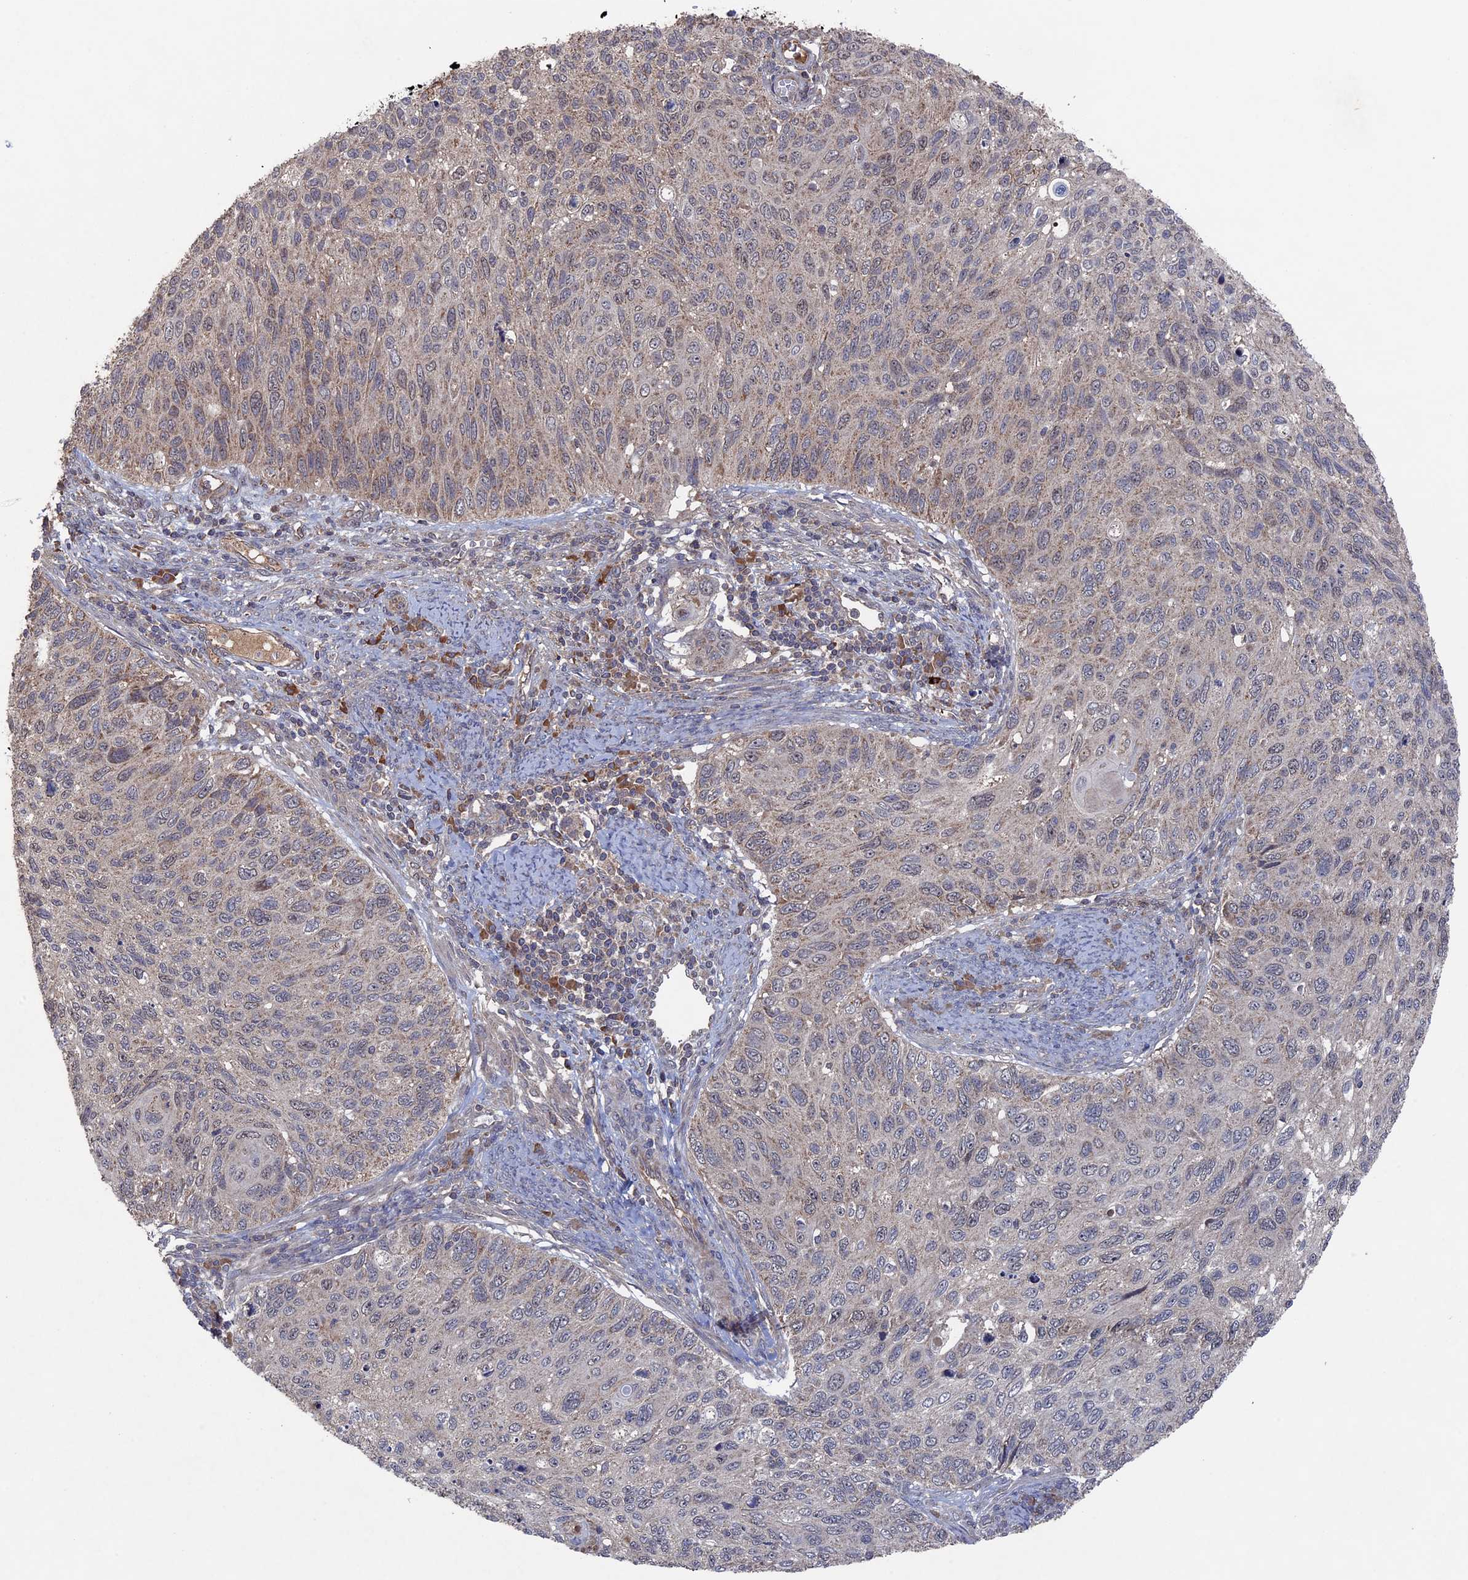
{"staining": {"intensity": "weak", "quantity": "<25%", "location": "cytoplasmic/membranous"}, "tissue": "cervical cancer", "cell_type": "Tumor cells", "image_type": "cancer", "snomed": [{"axis": "morphology", "description": "Squamous cell carcinoma, NOS"}, {"axis": "topography", "description": "Cervix"}], "caption": "This is a photomicrograph of immunohistochemistry staining of cervical cancer, which shows no positivity in tumor cells.", "gene": "RAB15", "patient": {"sex": "female", "age": 70}}